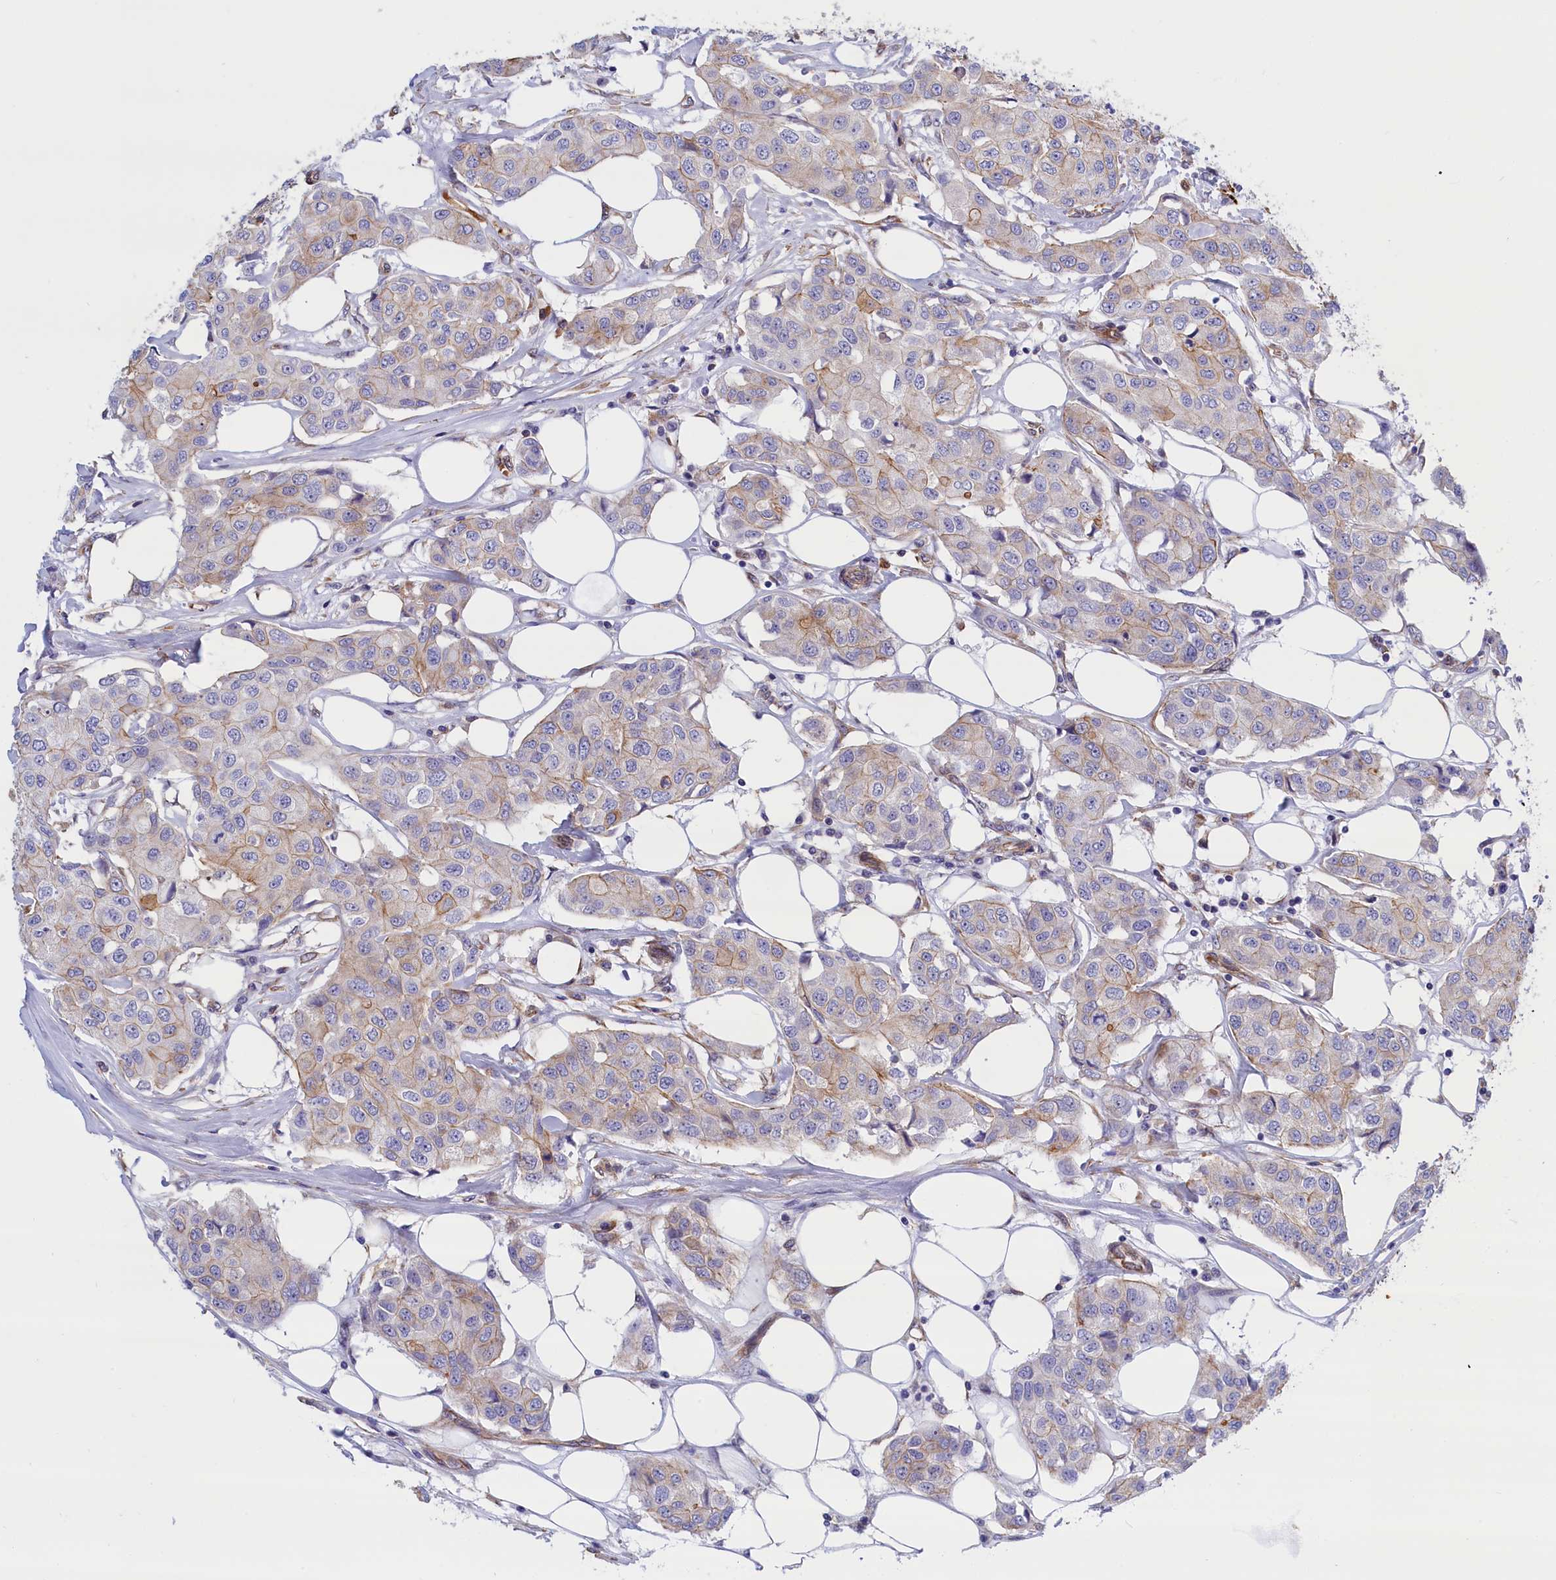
{"staining": {"intensity": "weak", "quantity": "<25%", "location": "cytoplasmic/membranous"}, "tissue": "breast cancer", "cell_type": "Tumor cells", "image_type": "cancer", "snomed": [{"axis": "morphology", "description": "Duct carcinoma"}, {"axis": "topography", "description": "Breast"}], "caption": "A high-resolution photomicrograph shows immunohistochemistry staining of infiltrating ductal carcinoma (breast), which shows no significant positivity in tumor cells. (DAB IHC with hematoxylin counter stain).", "gene": "ABCC12", "patient": {"sex": "female", "age": 80}}